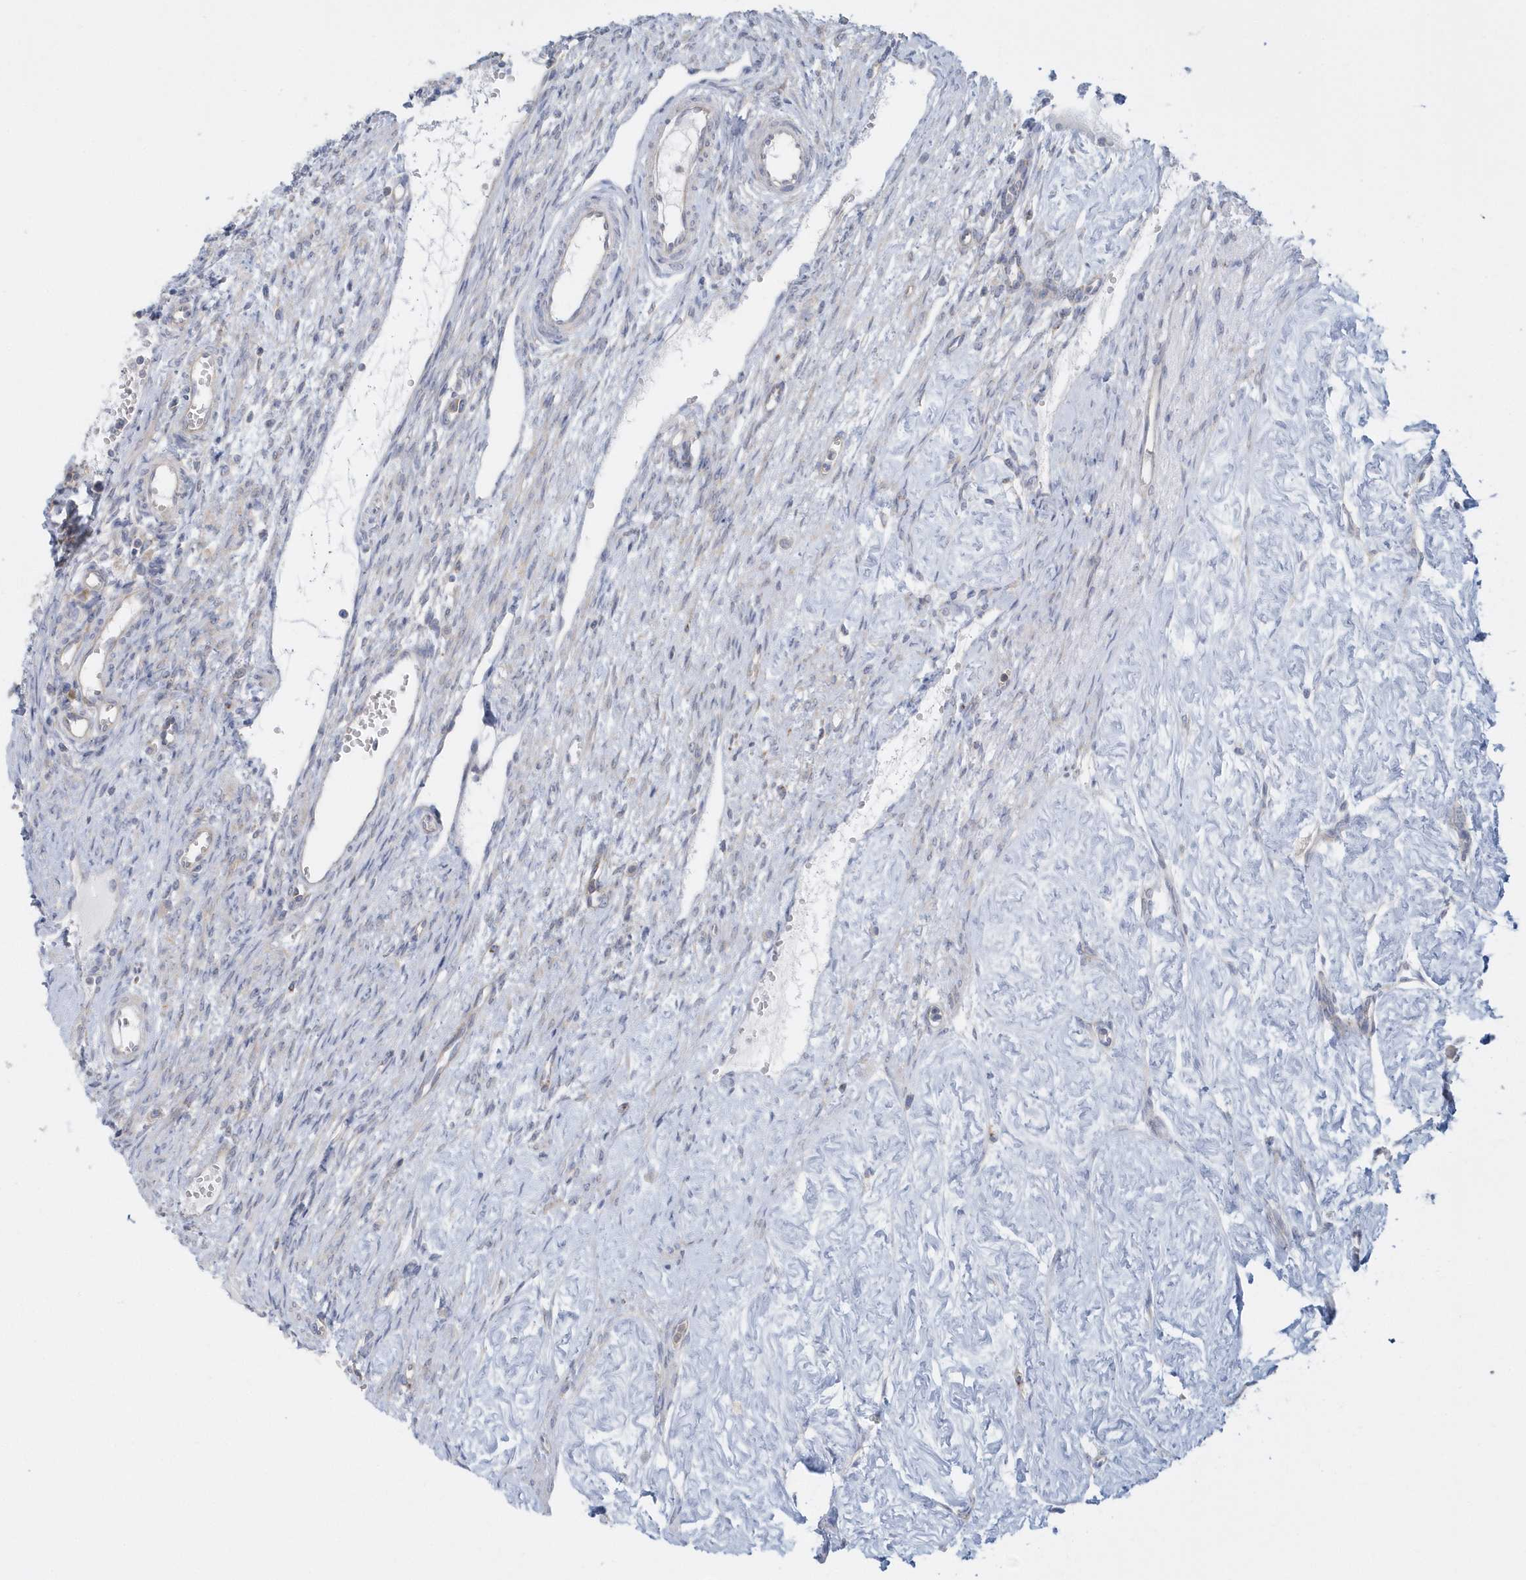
{"staining": {"intensity": "negative", "quantity": "none", "location": "none"}, "tissue": "ovary", "cell_type": "Ovarian stroma cells", "image_type": "normal", "snomed": [{"axis": "morphology", "description": "Normal tissue, NOS"}, {"axis": "morphology", "description": "Cyst, NOS"}, {"axis": "topography", "description": "Ovary"}], "caption": "Micrograph shows no significant protein staining in ovarian stroma cells of benign ovary. (DAB immunohistochemistry (IHC) visualized using brightfield microscopy, high magnification).", "gene": "EIF3C", "patient": {"sex": "female", "age": 33}}